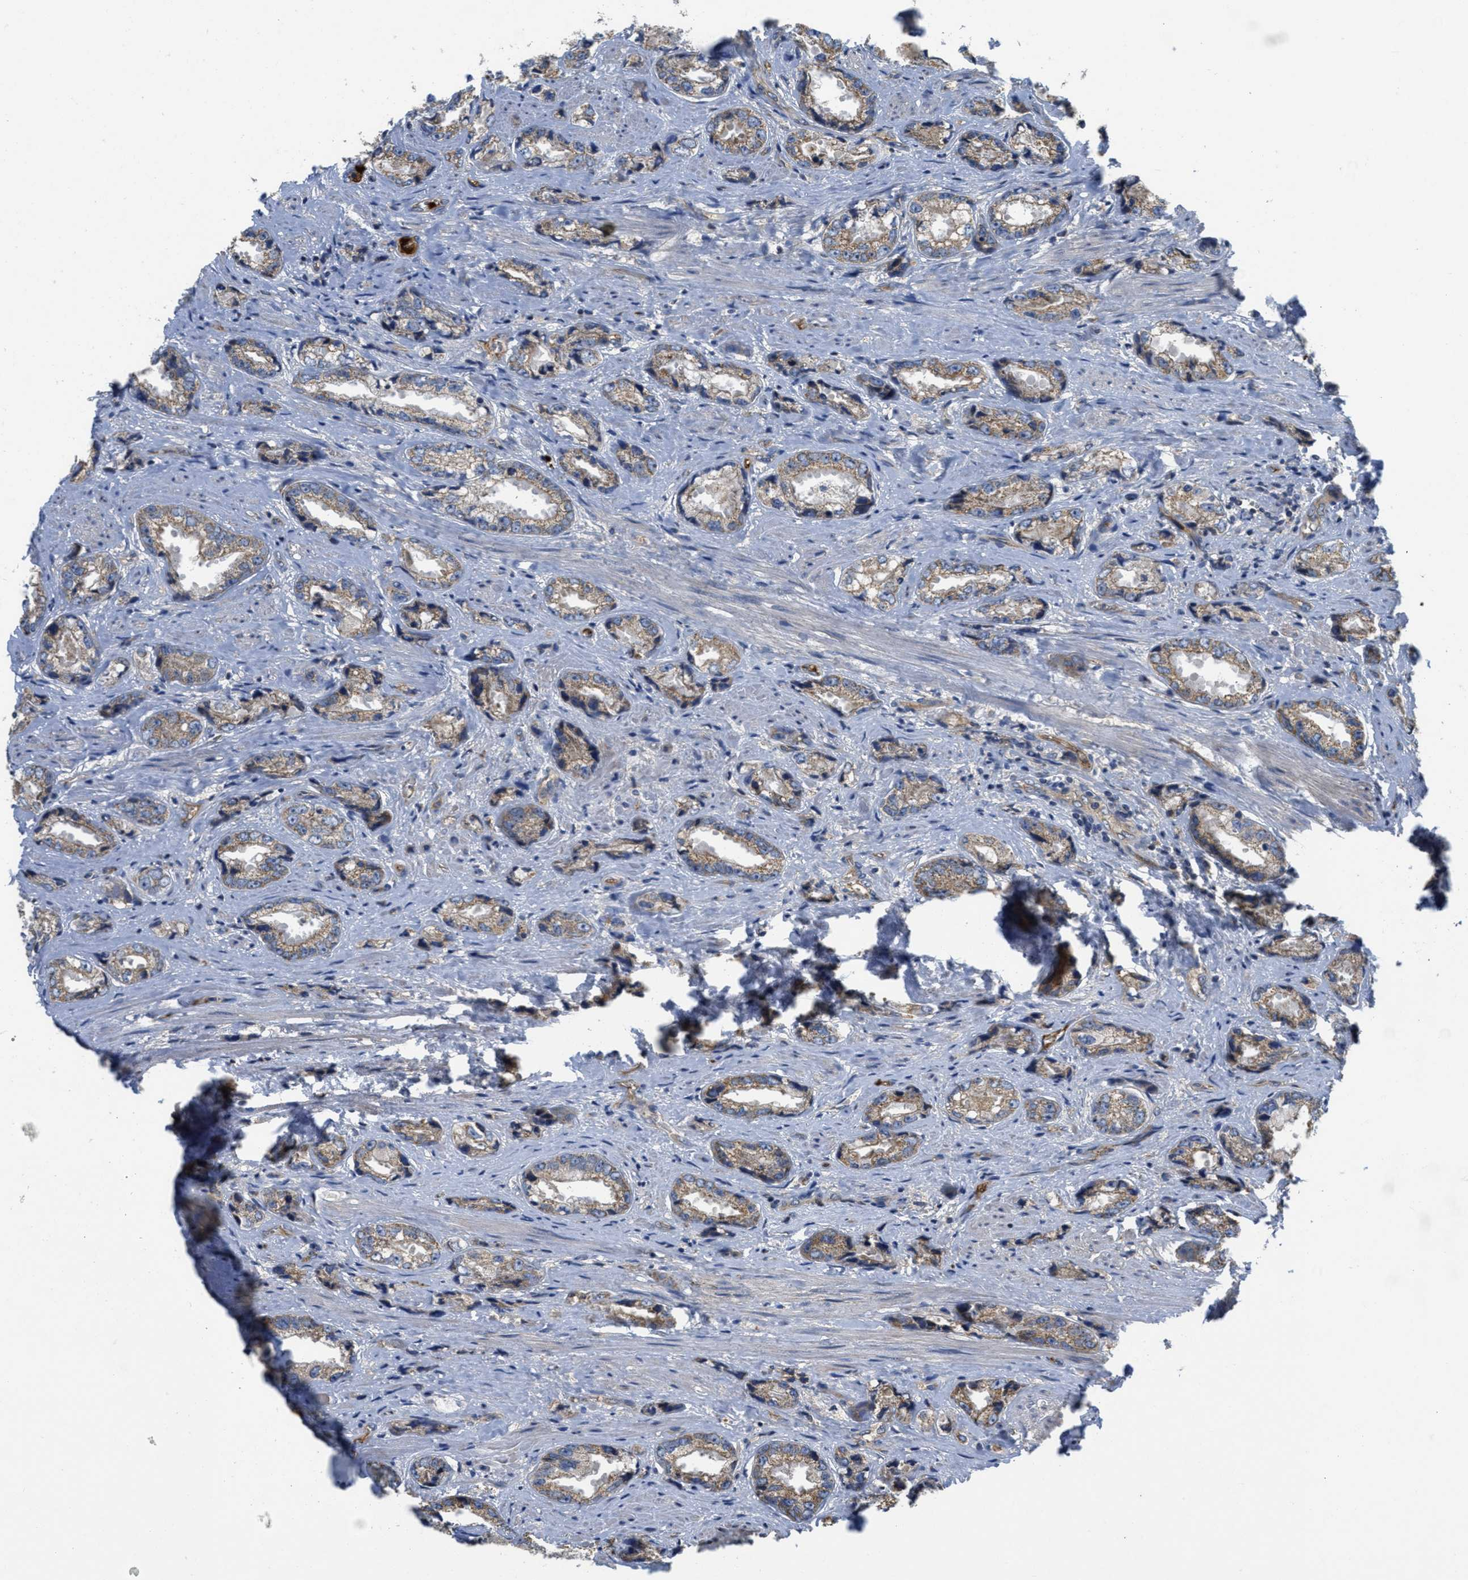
{"staining": {"intensity": "weak", "quantity": ">75%", "location": "cytoplasmic/membranous"}, "tissue": "prostate cancer", "cell_type": "Tumor cells", "image_type": "cancer", "snomed": [{"axis": "morphology", "description": "Adenocarcinoma, High grade"}, {"axis": "topography", "description": "Prostate"}], "caption": "This is a micrograph of immunohistochemistry (IHC) staining of high-grade adenocarcinoma (prostate), which shows weak positivity in the cytoplasmic/membranous of tumor cells.", "gene": "GALK1", "patient": {"sex": "male", "age": 61}}